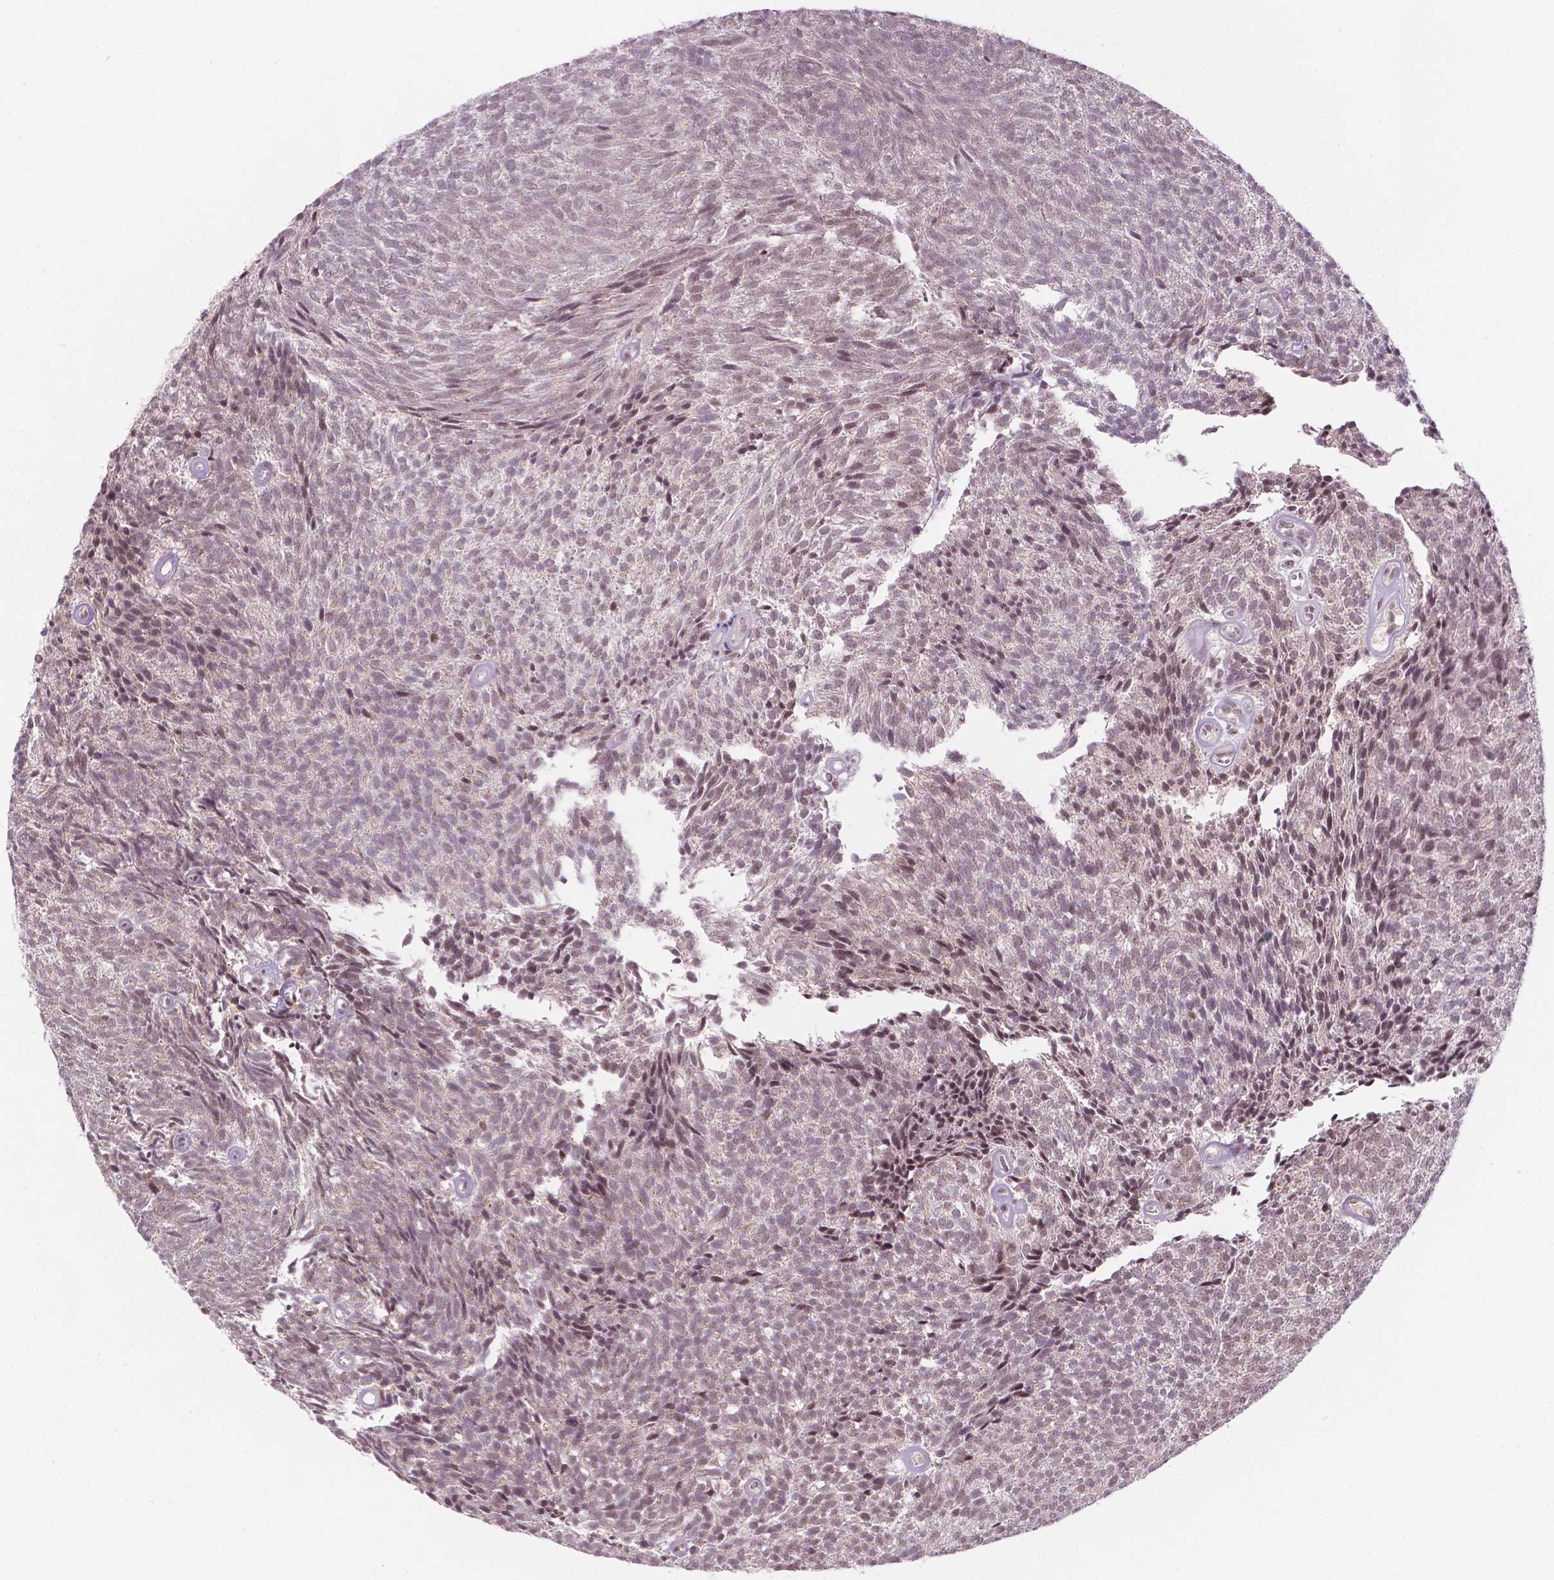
{"staining": {"intensity": "moderate", "quantity": "<25%", "location": "nuclear"}, "tissue": "urothelial cancer", "cell_type": "Tumor cells", "image_type": "cancer", "snomed": [{"axis": "morphology", "description": "Urothelial carcinoma, Low grade"}, {"axis": "topography", "description": "Urinary bladder"}], "caption": "Tumor cells exhibit low levels of moderate nuclear expression in about <25% of cells in human urothelial carcinoma (low-grade). (brown staining indicates protein expression, while blue staining denotes nuclei).", "gene": "PER2", "patient": {"sex": "male", "age": 77}}